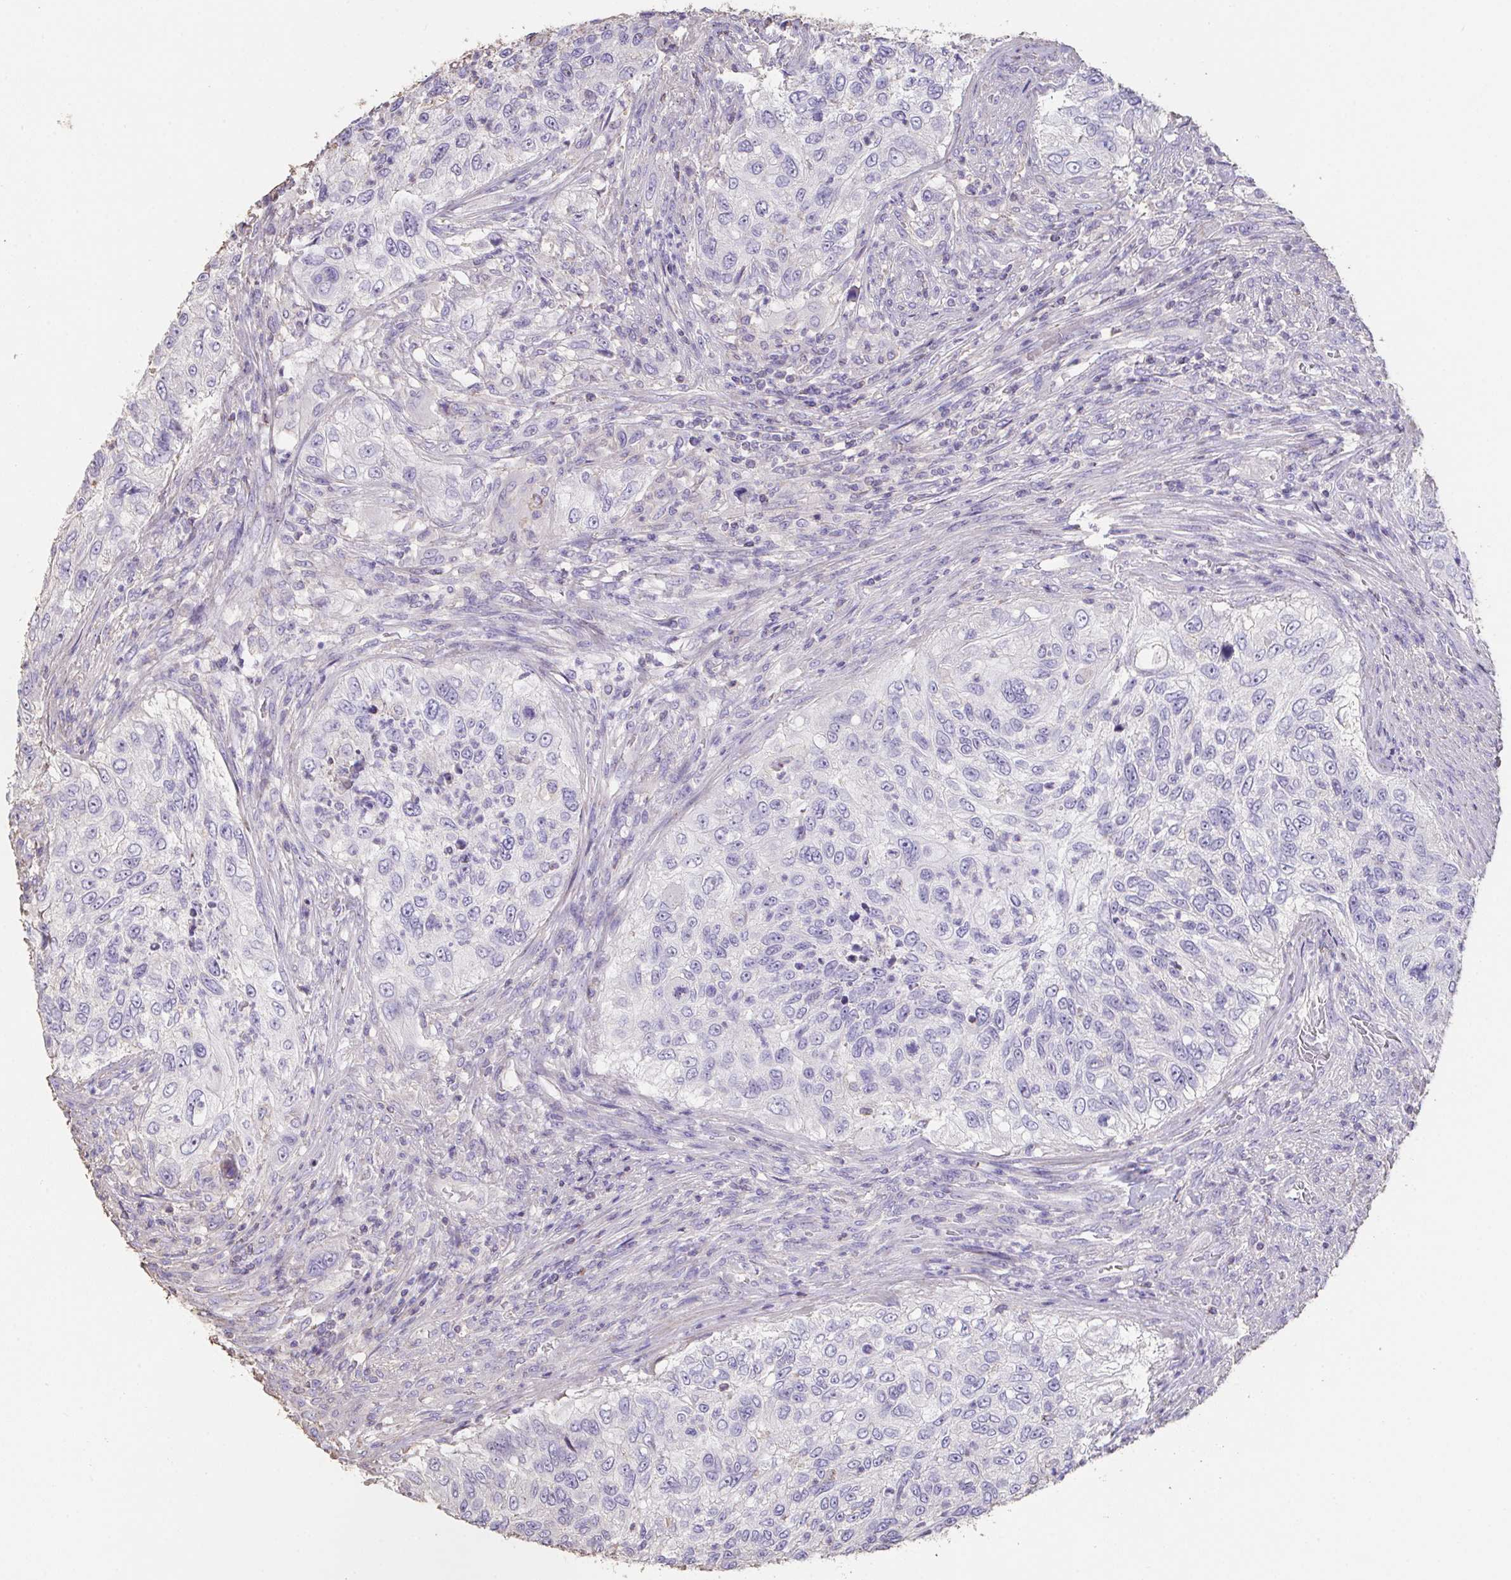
{"staining": {"intensity": "negative", "quantity": "none", "location": "none"}, "tissue": "urothelial cancer", "cell_type": "Tumor cells", "image_type": "cancer", "snomed": [{"axis": "morphology", "description": "Urothelial carcinoma, High grade"}, {"axis": "topography", "description": "Urinary bladder"}], "caption": "High magnification brightfield microscopy of urothelial cancer stained with DAB (brown) and counterstained with hematoxylin (blue): tumor cells show no significant staining. Brightfield microscopy of IHC stained with DAB (brown) and hematoxylin (blue), captured at high magnification.", "gene": "IL23R", "patient": {"sex": "female", "age": 60}}